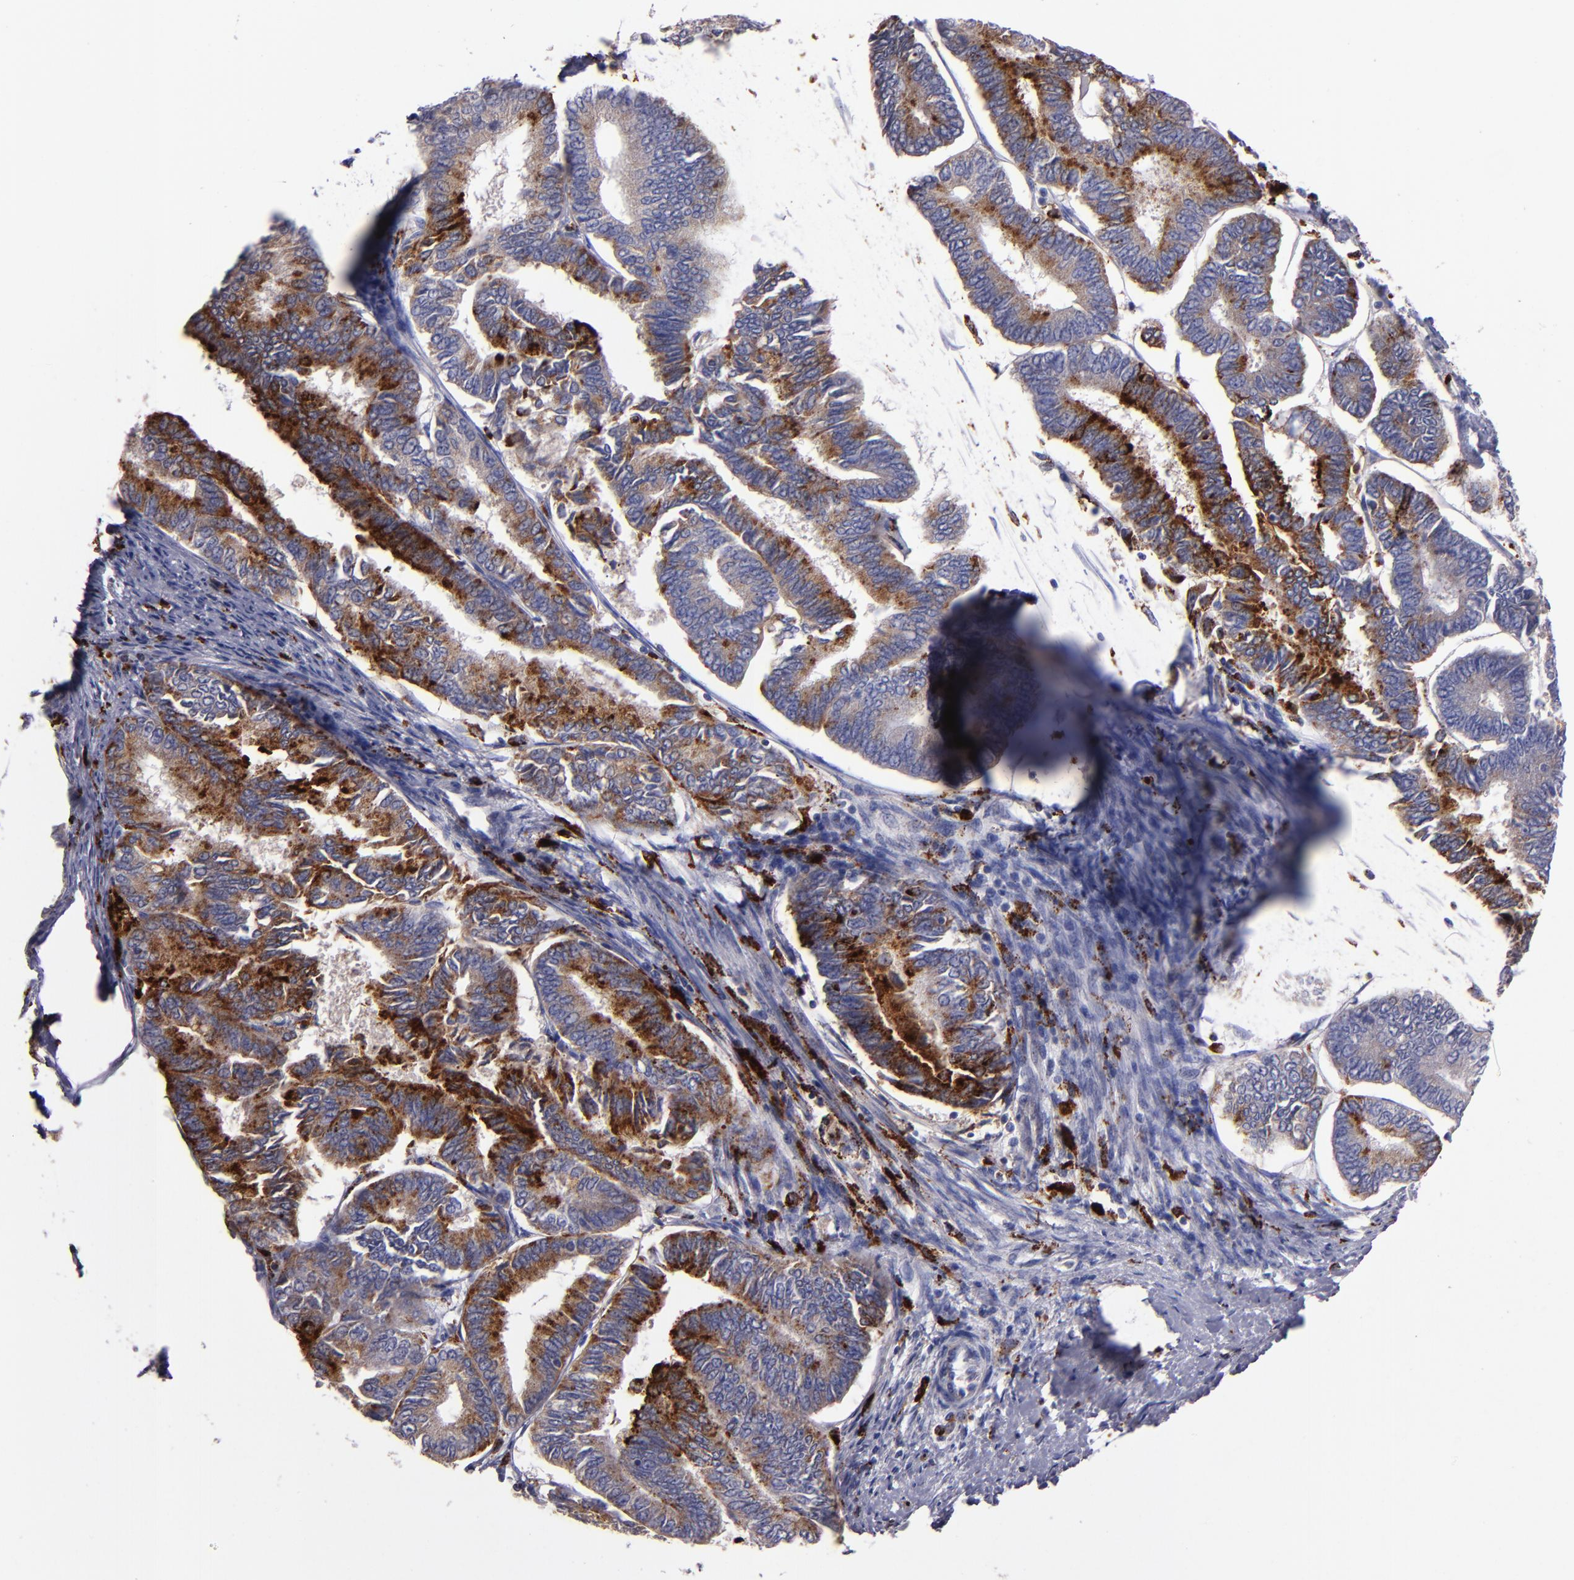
{"staining": {"intensity": "strong", "quantity": "25%-75%", "location": "cytoplasmic/membranous"}, "tissue": "endometrial cancer", "cell_type": "Tumor cells", "image_type": "cancer", "snomed": [{"axis": "morphology", "description": "Adenocarcinoma, NOS"}, {"axis": "topography", "description": "Endometrium"}], "caption": "A high-resolution photomicrograph shows immunohistochemistry staining of endometrial cancer, which shows strong cytoplasmic/membranous positivity in about 25%-75% of tumor cells. Ihc stains the protein in brown and the nuclei are stained blue.", "gene": "CTSS", "patient": {"sex": "female", "age": 86}}